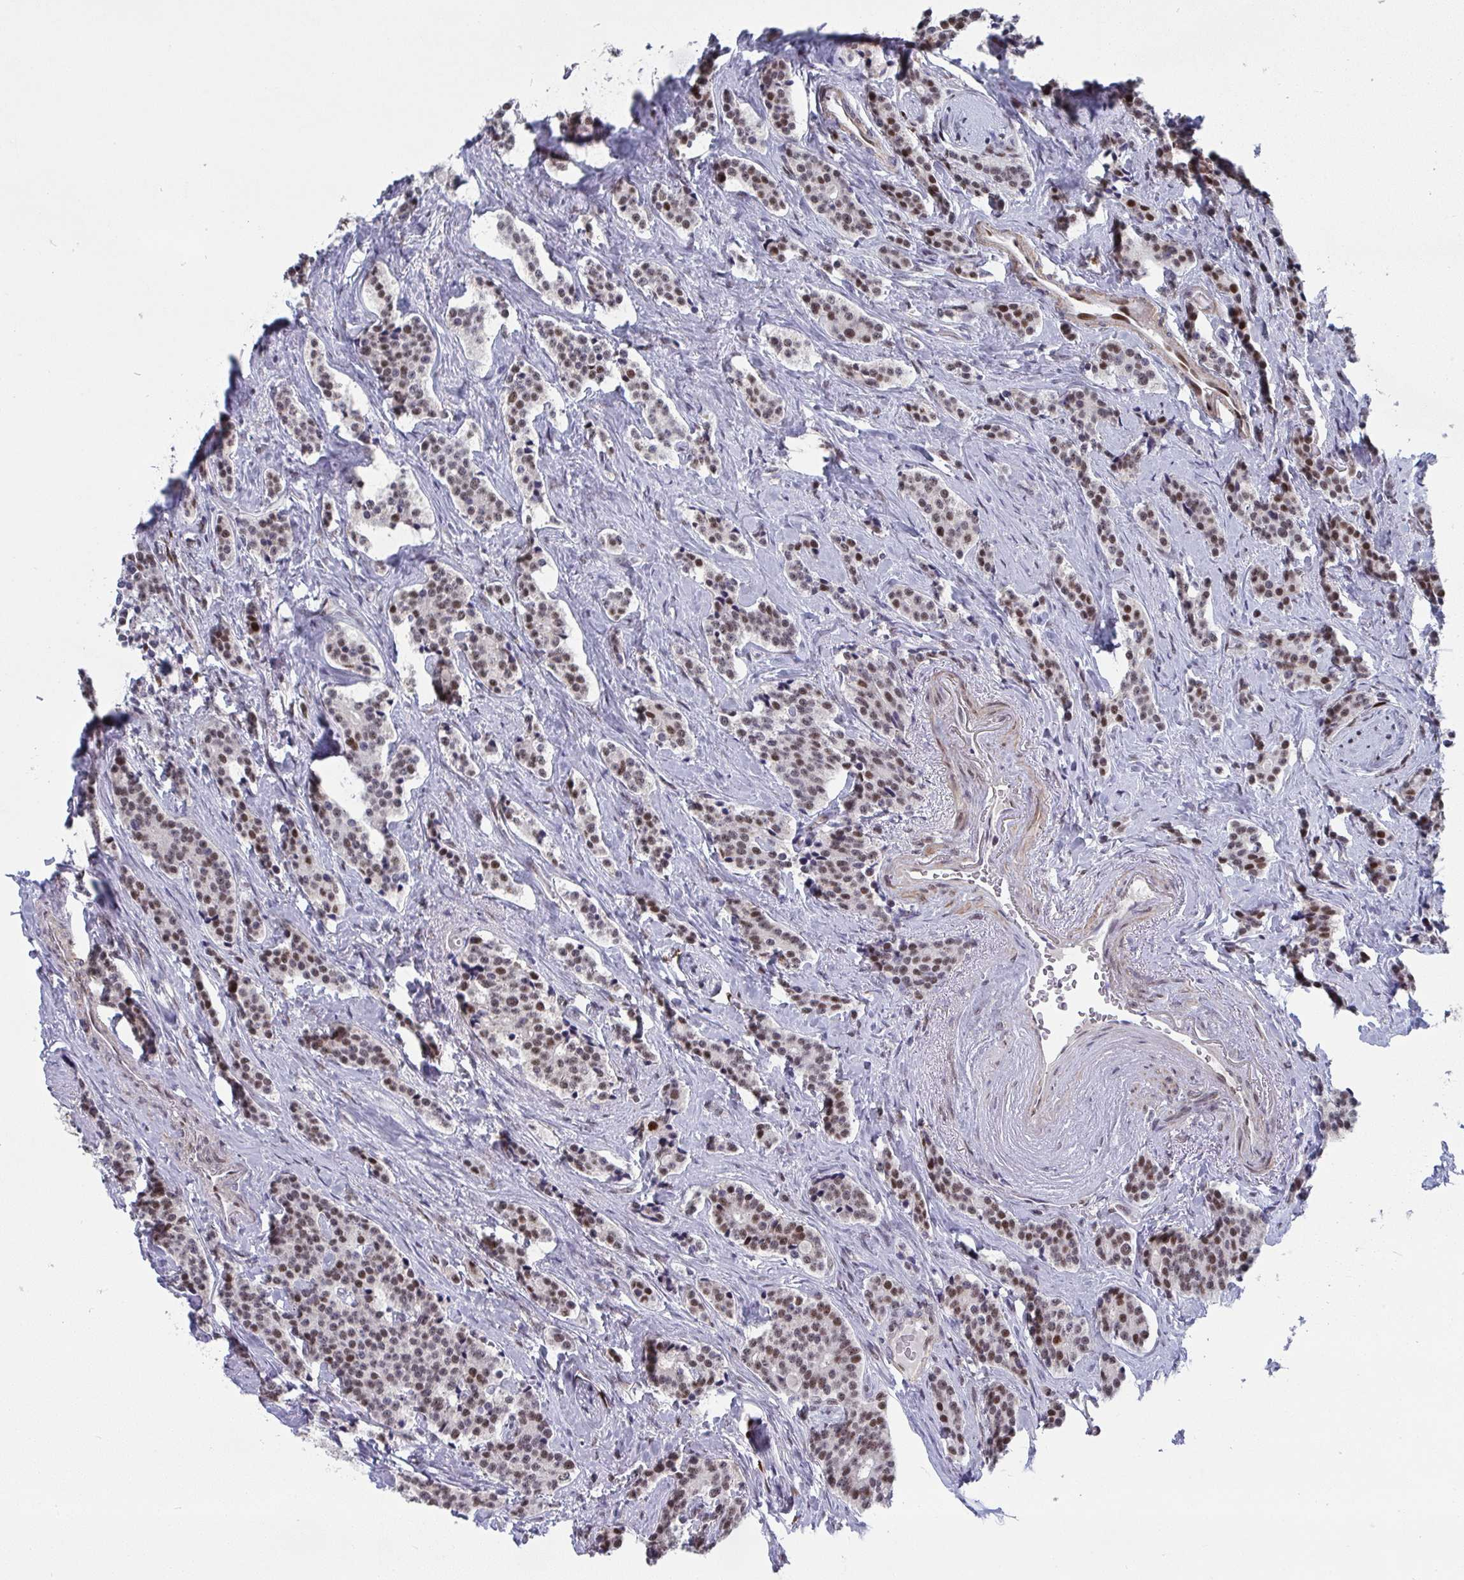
{"staining": {"intensity": "moderate", "quantity": "25%-75%", "location": "nuclear"}, "tissue": "carcinoid", "cell_type": "Tumor cells", "image_type": "cancer", "snomed": [{"axis": "morphology", "description": "Carcinoid, malignant, NOS"}, {"axis": "topography", "description": "Small intestine"}], "caption": "Brown immunohistochemical staining in human malignant carcinoid displays moderate nuclear expression in approximately 25%-75% of tumor cells.", "gene": "JDP2", "patient": {"sex": "female", "age": 73}}